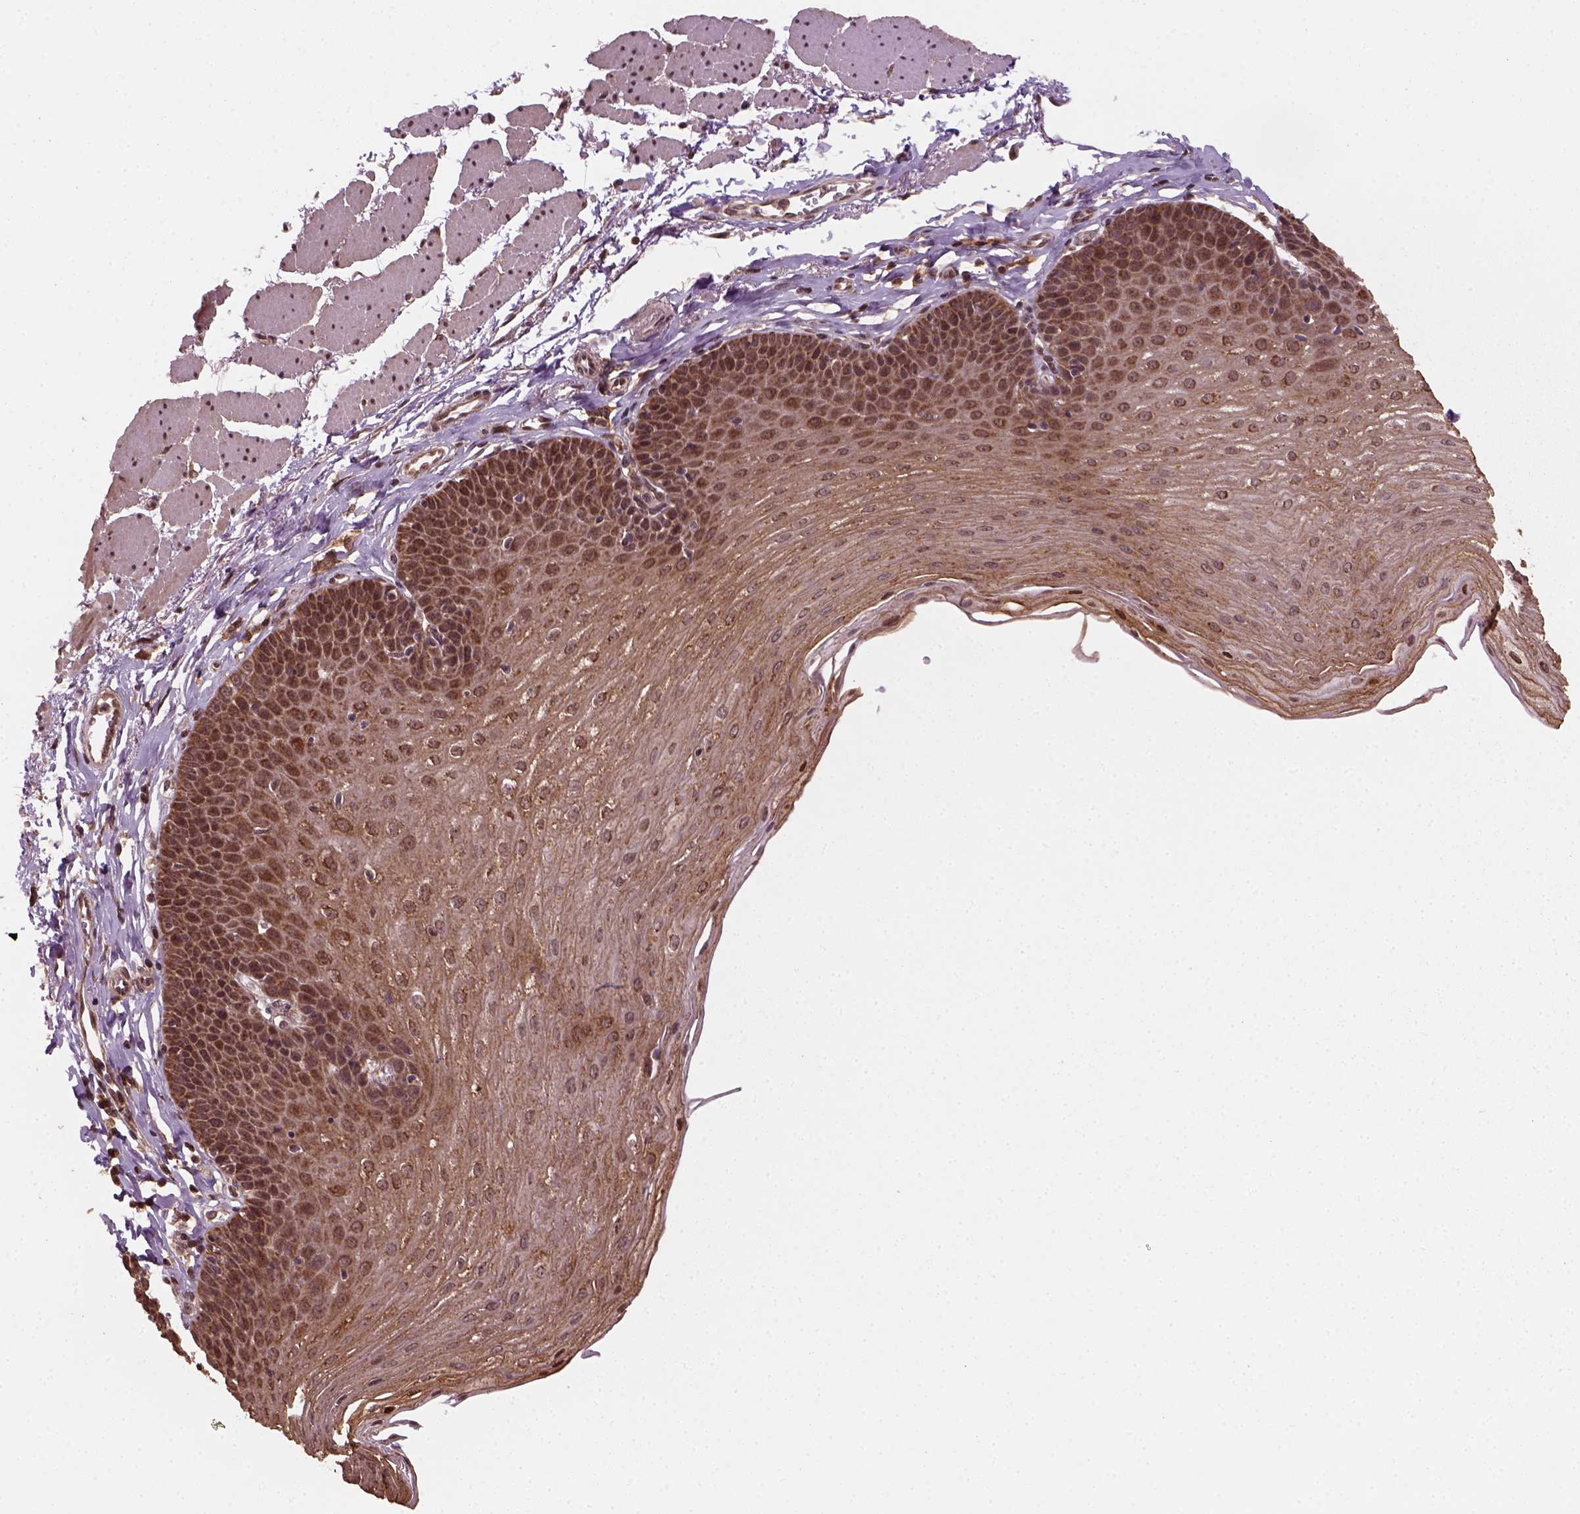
{"staining": {"intensity": "moderate", "quantity": ">75%", "location": "cytoplasmic/membranous,nuclear"}, "tissue": "esophagus", "cell_type": "Squamous epithelial cells", "image_type": "normal", "snomed": [{"axis": "morphology", "description": "Normal tissue, NOS"}, {"axis": "topography", "description": "Esophagus"}], "caption": "Protein staining by immunohistochemistry exhibits moderate cytoplasmic/membranous,nuclear positivity in approximately >75% of squamous epithelial cells in normal esophagus. The staining is performed using DAB brown chromogen to label protein expression. The nuclei are counter-stained blue using hematoxylin.", "gene": "NUDT9", "patient": {"sex": "female", "age": 81}}